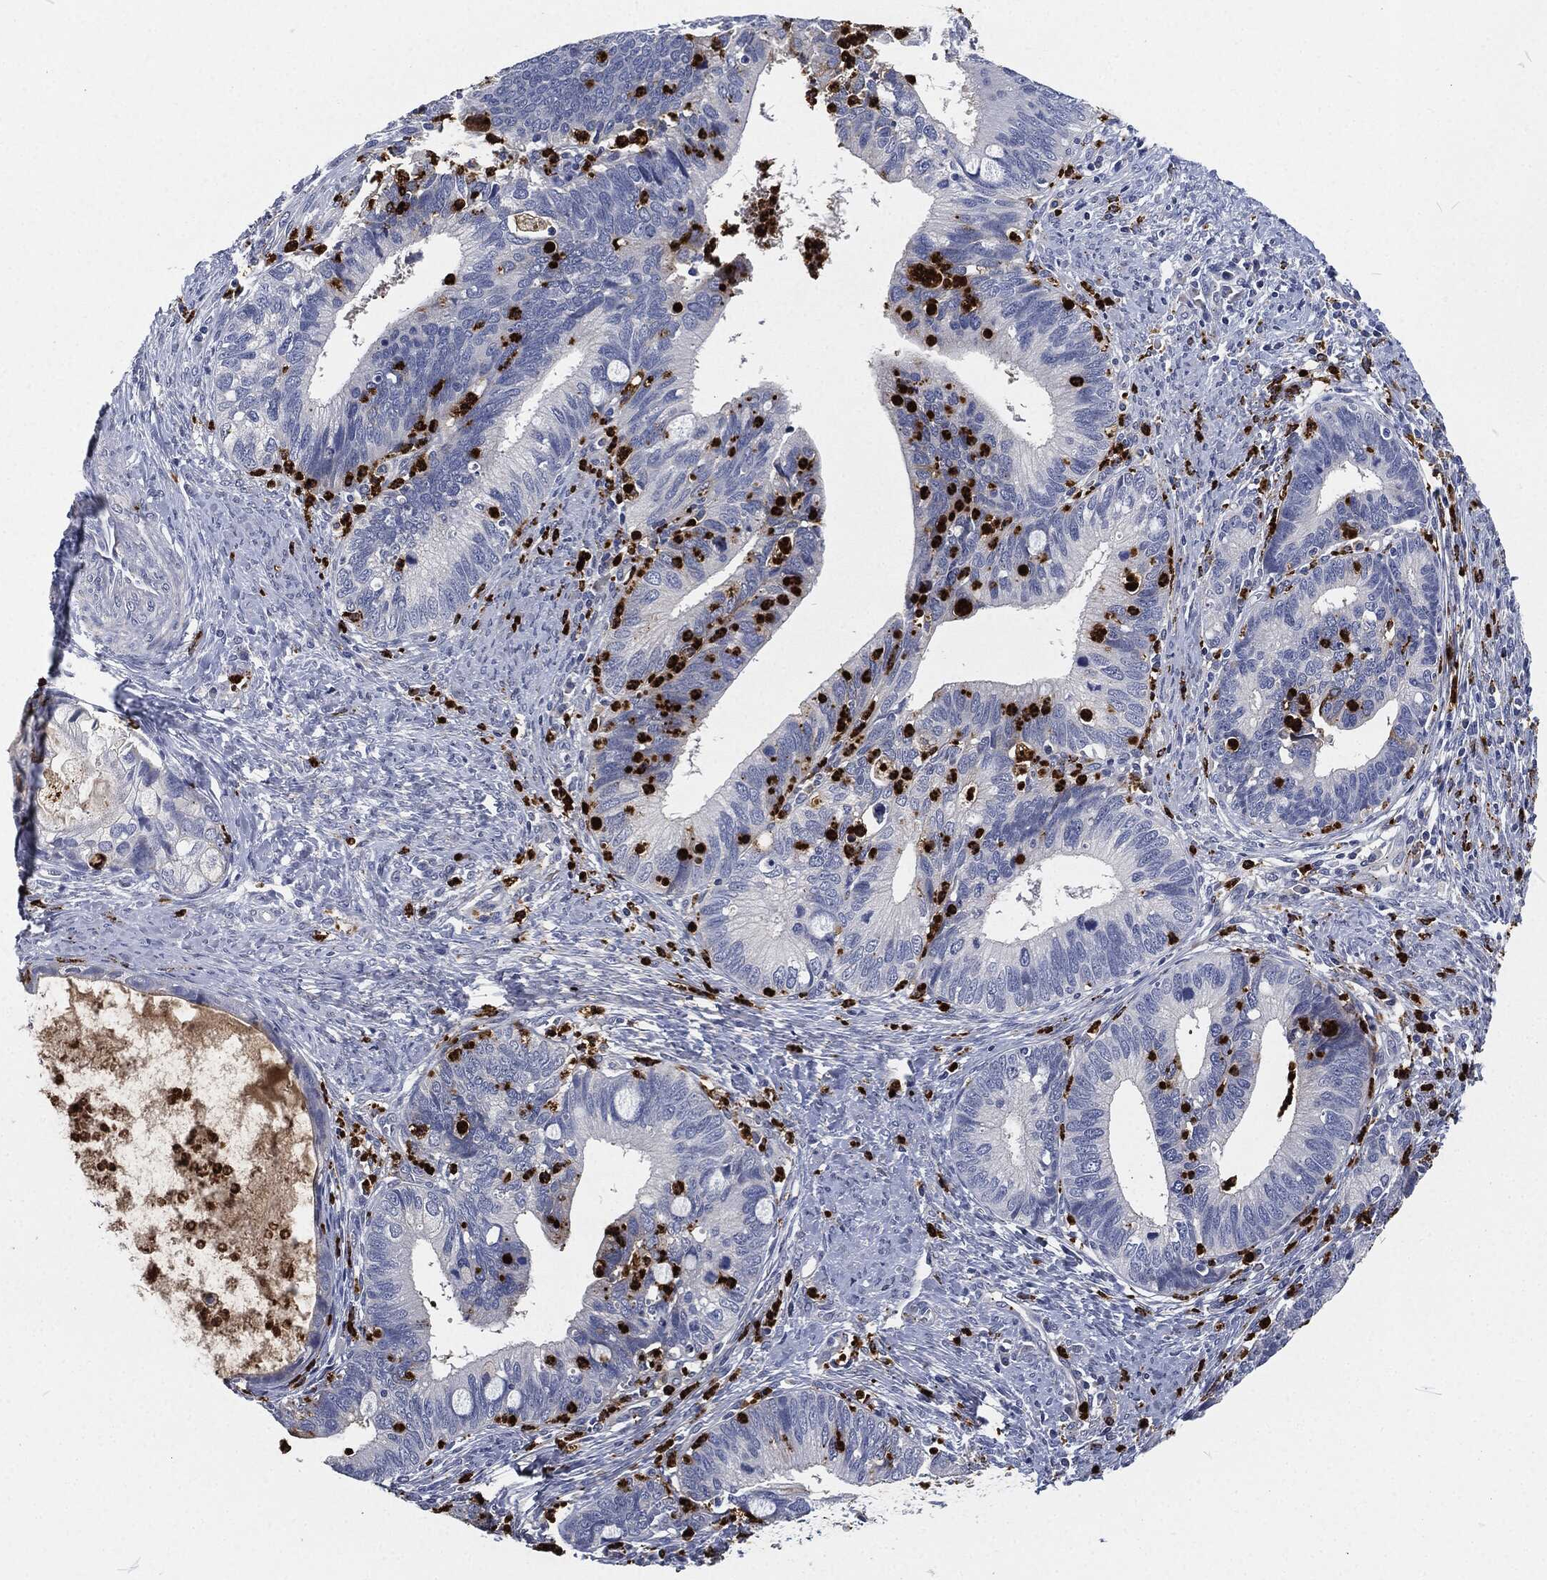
{"staining": {"intensity": "negative", "quantity": "none", "location": "none"}, "tissue": "cervical cancer", "cell_type": "Tumor cells", "image_type": "cancer", "snomed": [{"axis": "morphology", "description": "Adenocarcinoma, NOS"}, {"axis": "topography", "description": "Cervix"}], "caption": "IHC micrograph of neoplastic tissue: human cervical adenocarcinoma stained with DAB (3,3'-diaminobenzidine) reveals no significant protein positivity in tumor cells.", "gene": "MPO", "patient": {"sex": "female", "age": 42}}